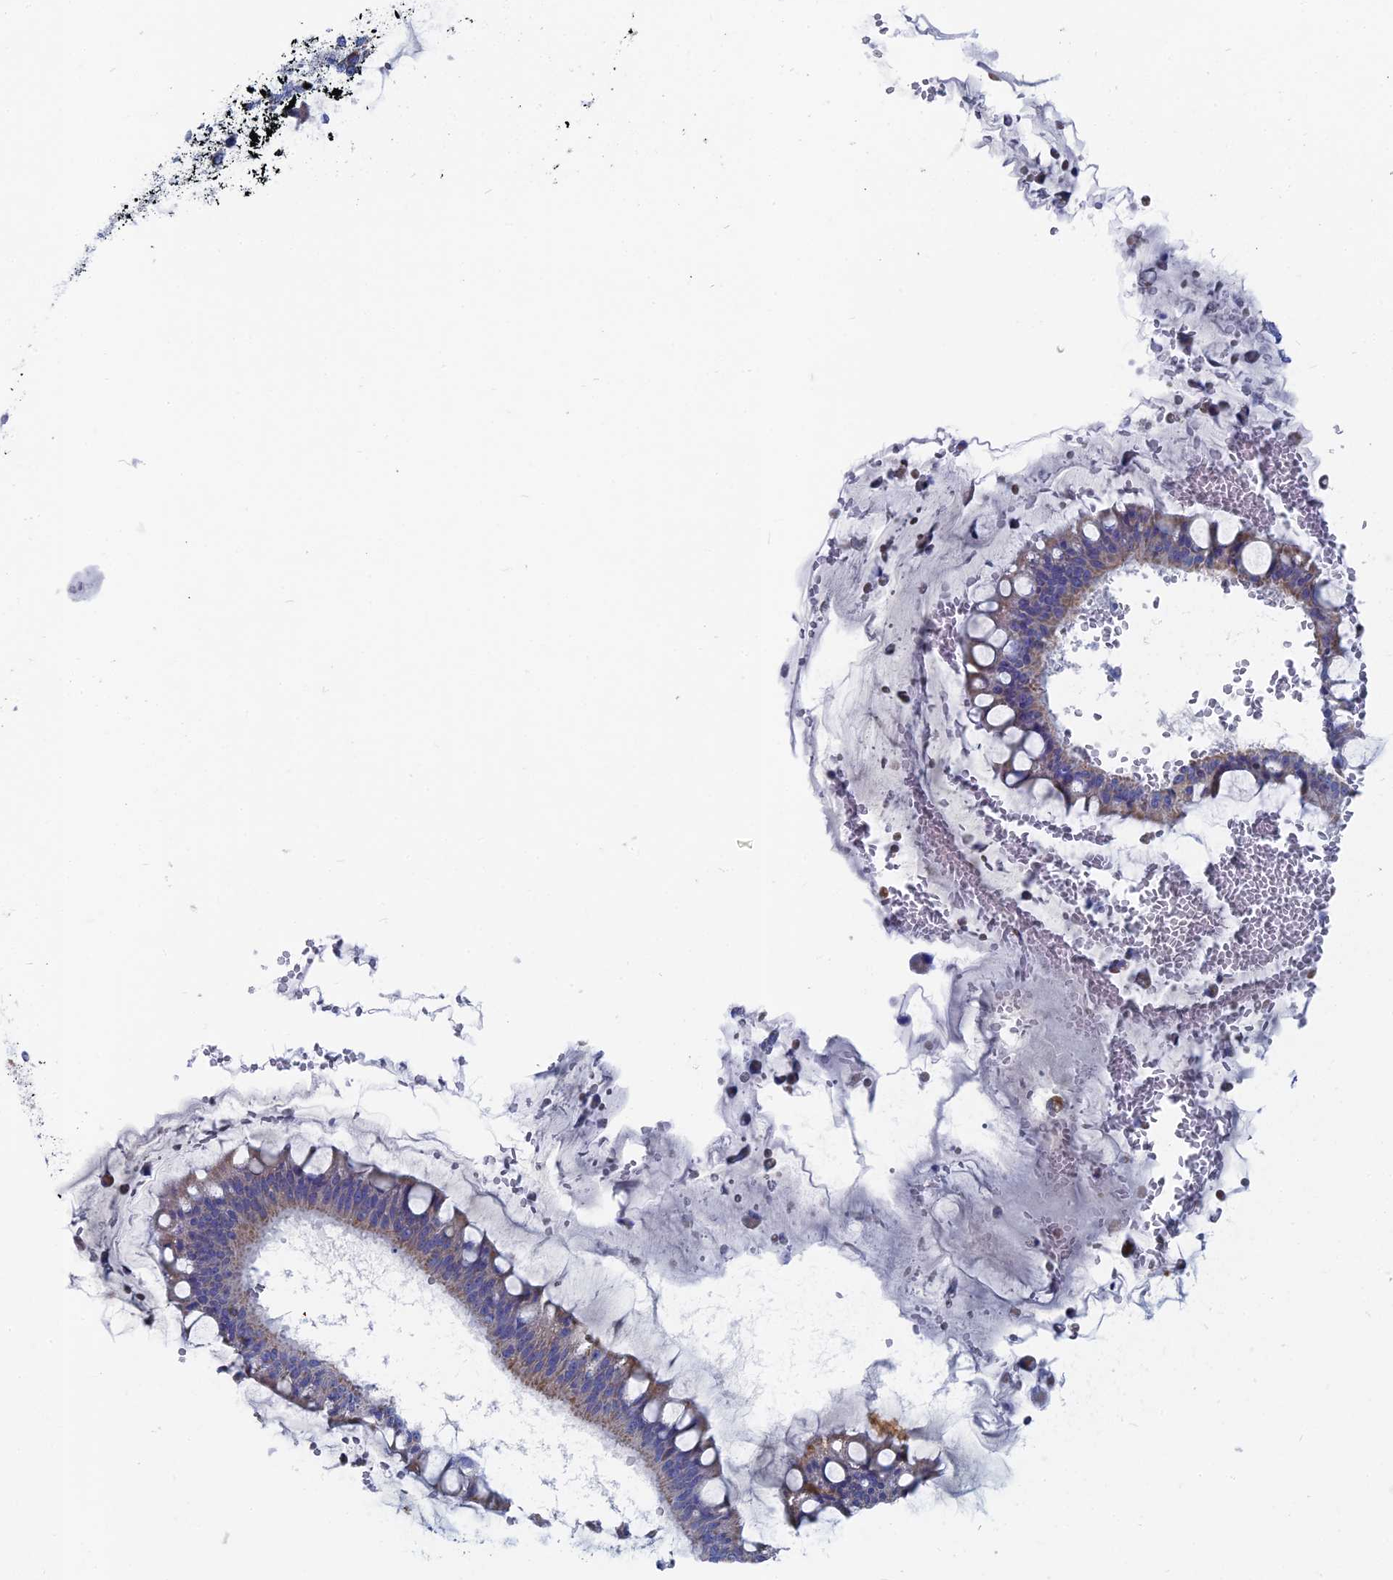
{"staining": {"intensity": "moderate", "quantity": "<25%", "location": "cytoplasmic/membranous"}, "tissue": "ovarian cancer", "cell_type": "Tumor cells", "image_type": "cancer", "snomed": [{"axis": "morphology", "description": "Cystadenocarcinoma, mucinous, NOS"}, {"axis": "topography", "description": "Ovary"}], "caption": "Immunohistochemistry micrograph of ovarian cancer (mucinous cystadenocarcinoma) stained for a protein (brown), which demonstrates low levels of moderate cytoplasmic/membranous staining in approximately <25% of tumor cells.", "gene": "HIGD1A", "patient": {"sex": "female", "age": 73}}